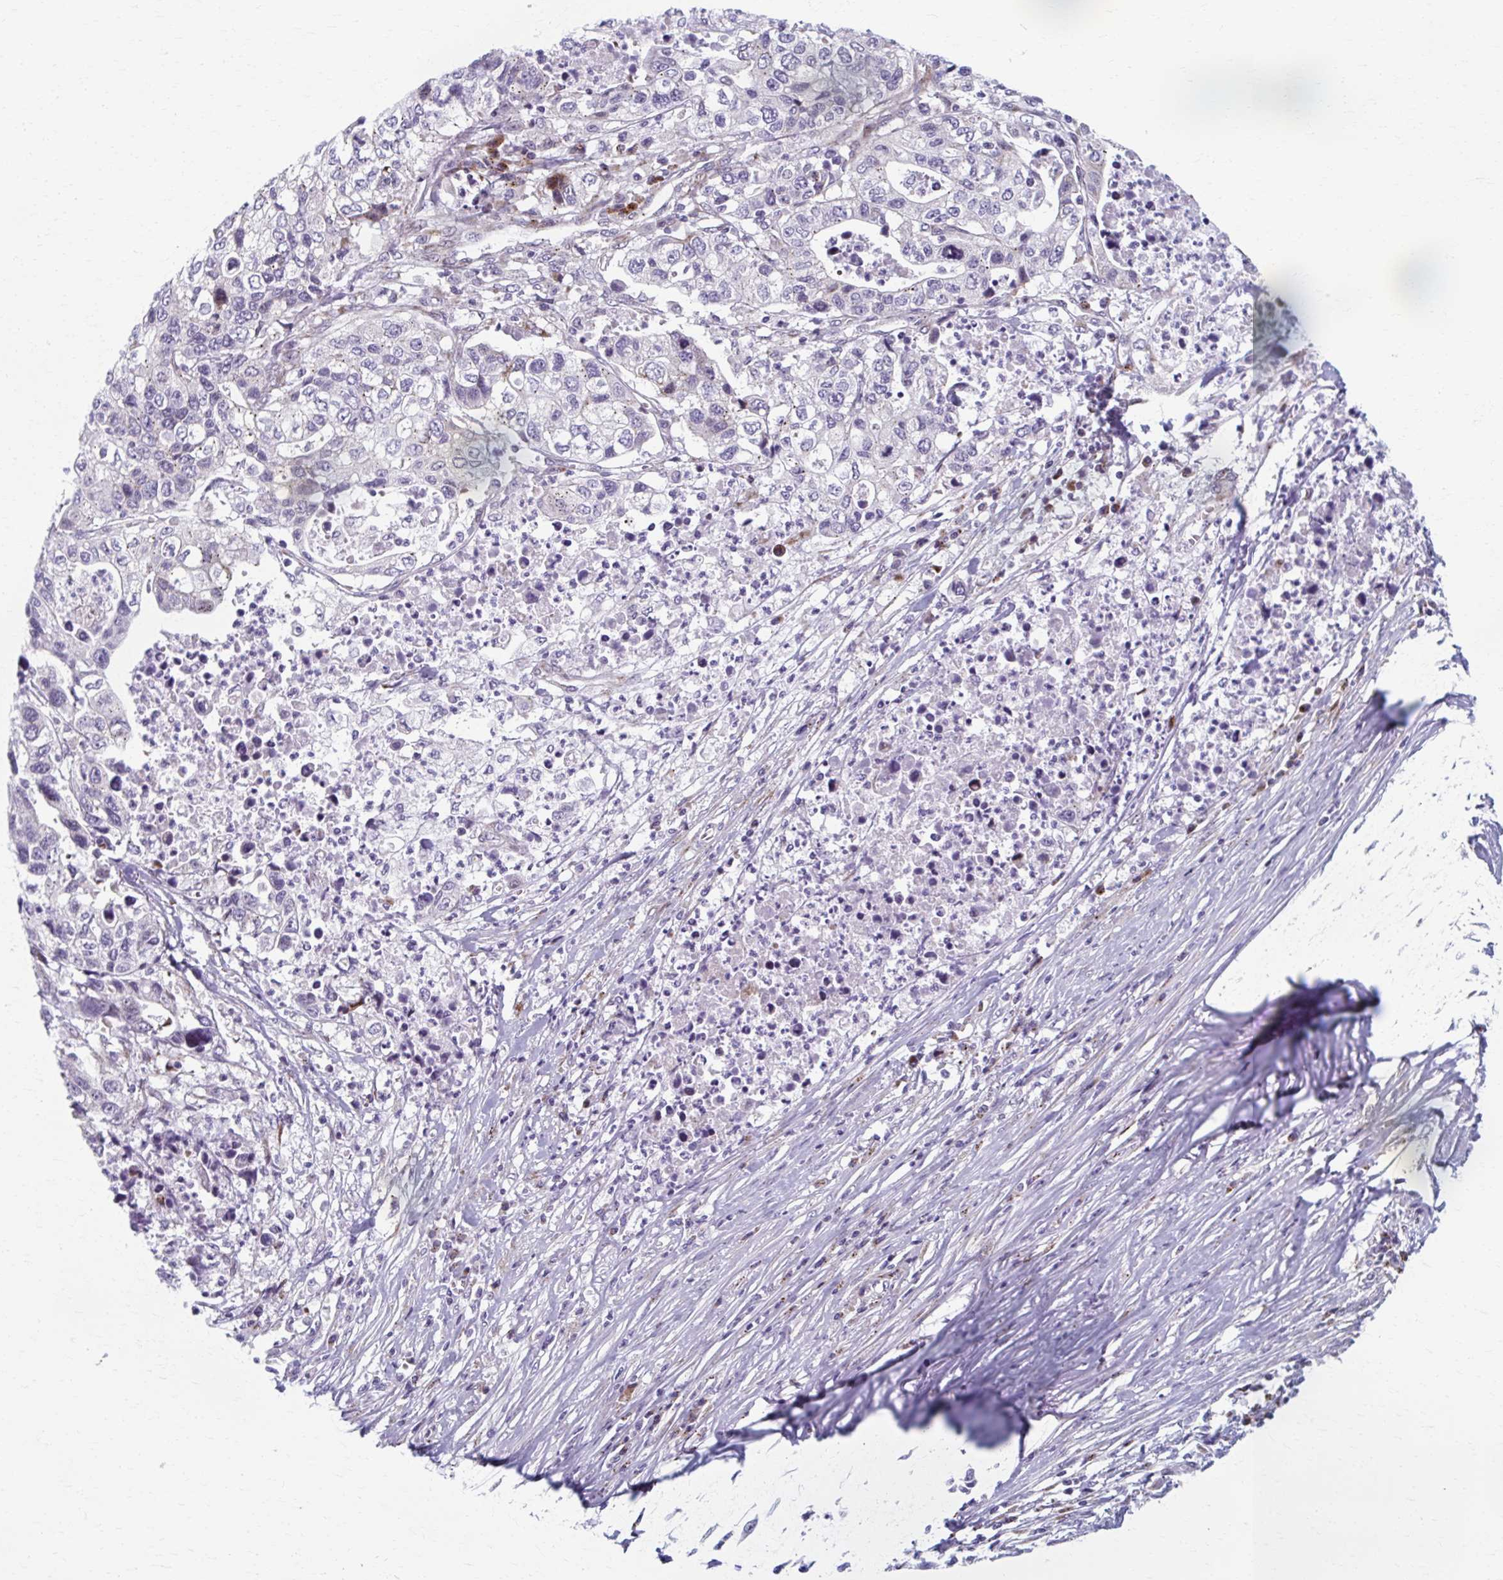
{"staining": {"intensity": "strong", "quantity": "<25%", "location": "cytoplasmic/membranous"}, "tissue": "stomach cancer", "cell_type": "Tumor cells", "image_type": "cancer", "snomed": [{"axis": "morphology", "description": "Adenocarcinoma, NOS"}, {"axis": "topography", "description": "Stomach, upper"}], "caption": "Human stomach cancer stained for a protein (brown) displays strong cytoplasmic/membranous positive staining in approximately <25% of tumor cells.", "gene": "OLFM2", "patient": {"sex": "female", "age": 67}}